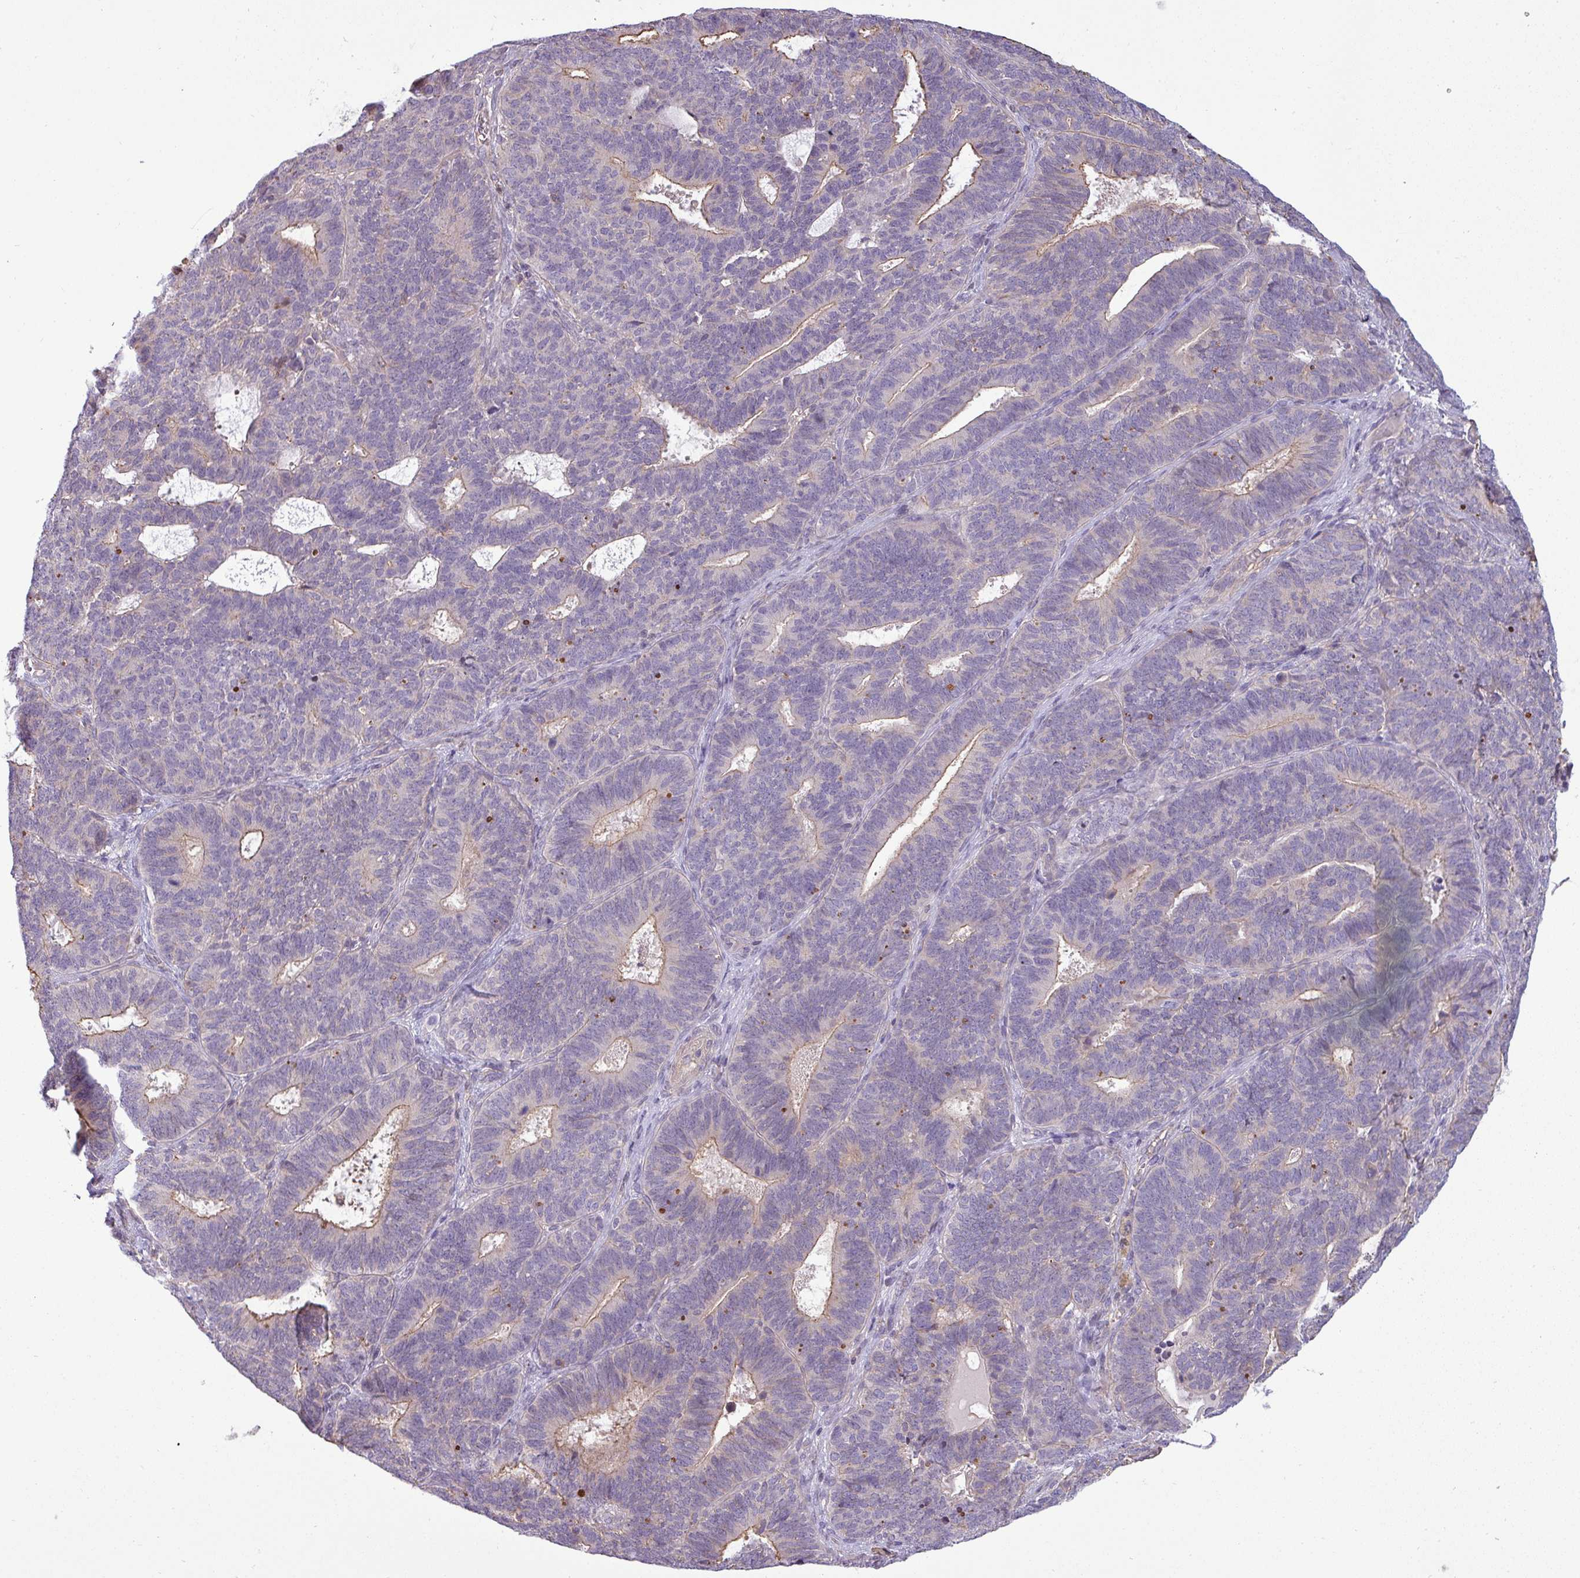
{"staining": {"intensity": "weak", "quantity": "<25%", "location": "cytoplasmic/membranous"}, "tissue": "endometrial cancer", "cell_type": "Tumor cells", "image_type": "cancer", "snomed": [{"axis": "morphology", "description": "Adenocarcinoma, NOS"}, {"axis": "topography", "description": "Endometrium"}], "caption": "Human endometrial adenocarcinoma stained for a protein using IHC reveals no positivity in tumor cells.", "gene": "ZNF835", "patient": {"sex": "female", "age": 70}}